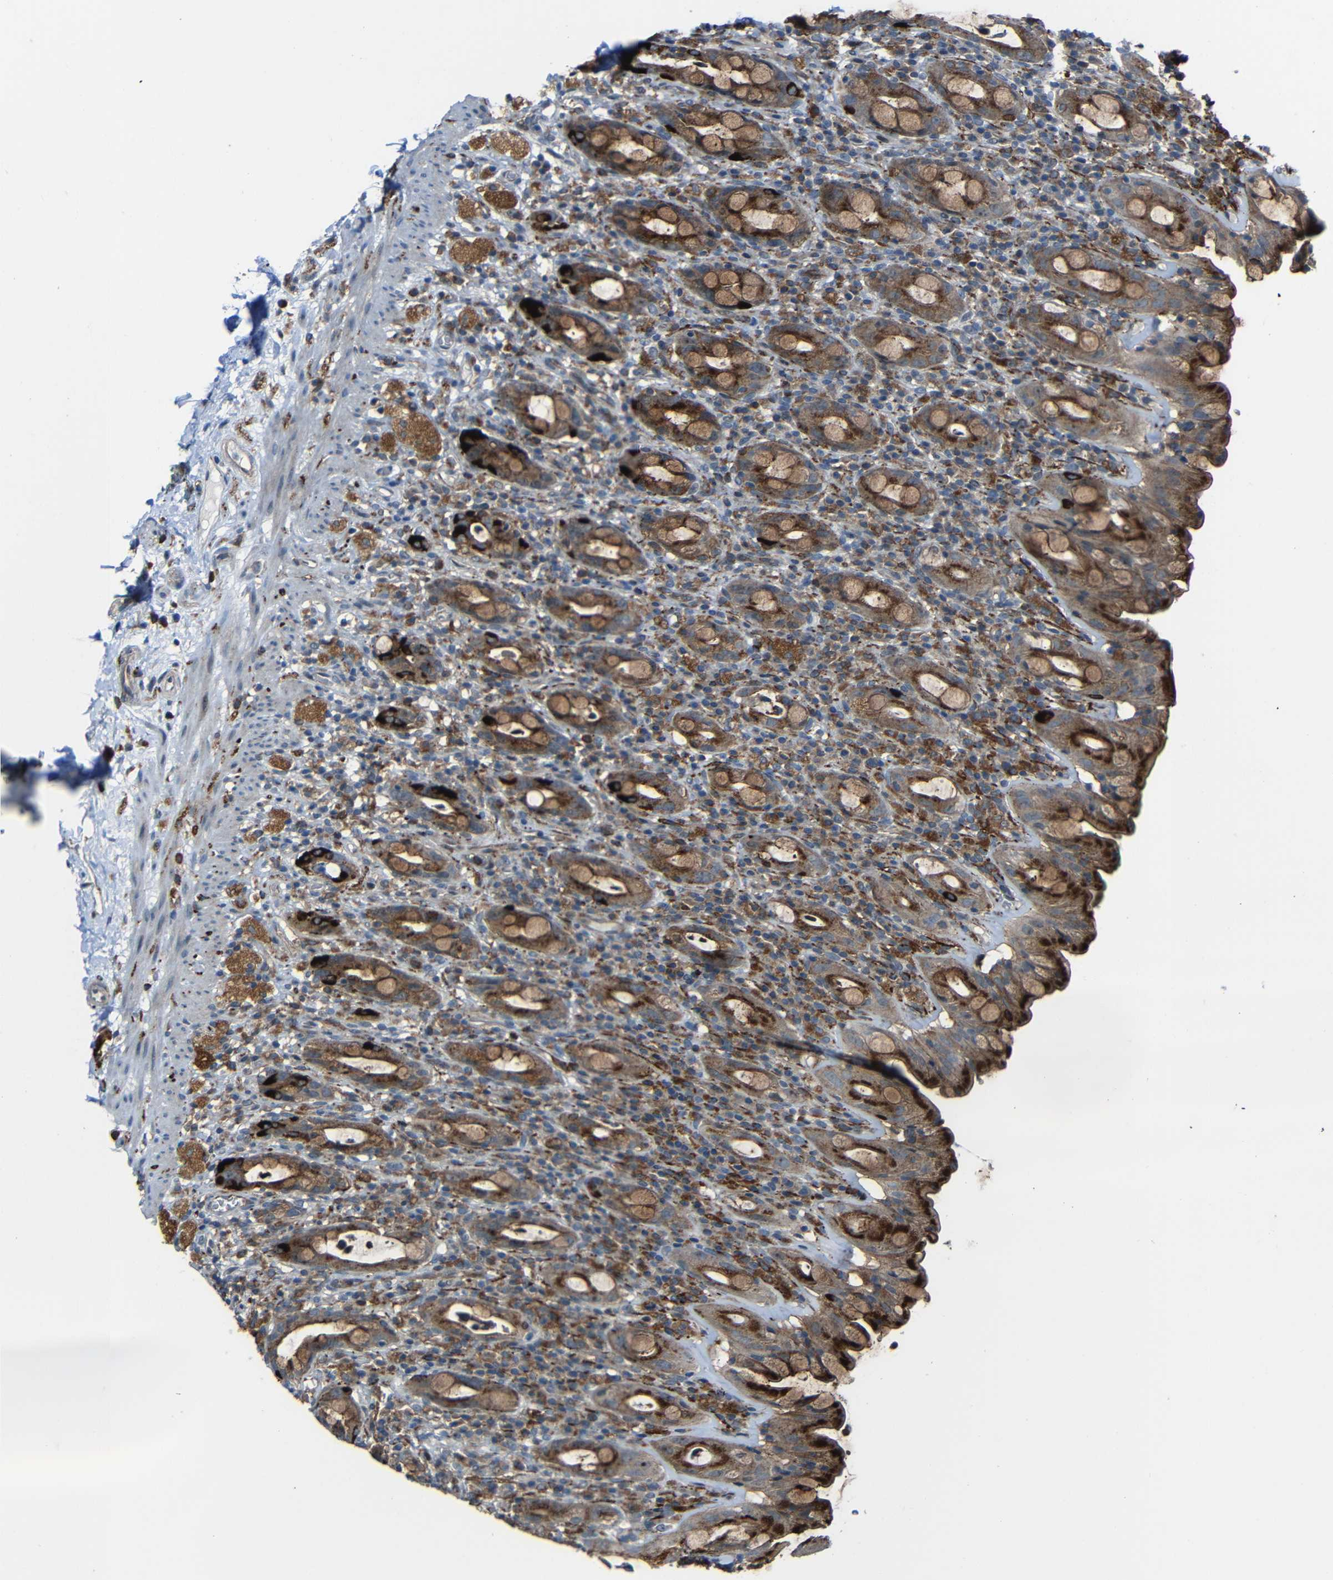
{"staining": {"intensity": "moderate", "quantity": ">75%", "location": "cytoplasmic/membranous"}, "tissue": "rectum", "cell_type": "Glandular cells", "image_type": "normal", "snomed": [{"axis": "morphology", "description": "Normal tissue, NOS"}, {"axis": "topography", "description": "Rectum"}], "caption": "Immunohistochemistry (IHC) histopathology image of benign rectum: rectum stained using IHC exhibits medium levels of moderate protein expression localized specifically in the cytoplasmic/membranous of glandular cells, appearing as a cytoplasmic/membranous brown color.", "gene": "DNAJC5", "patient": {"sex": "male", "age": 44}}